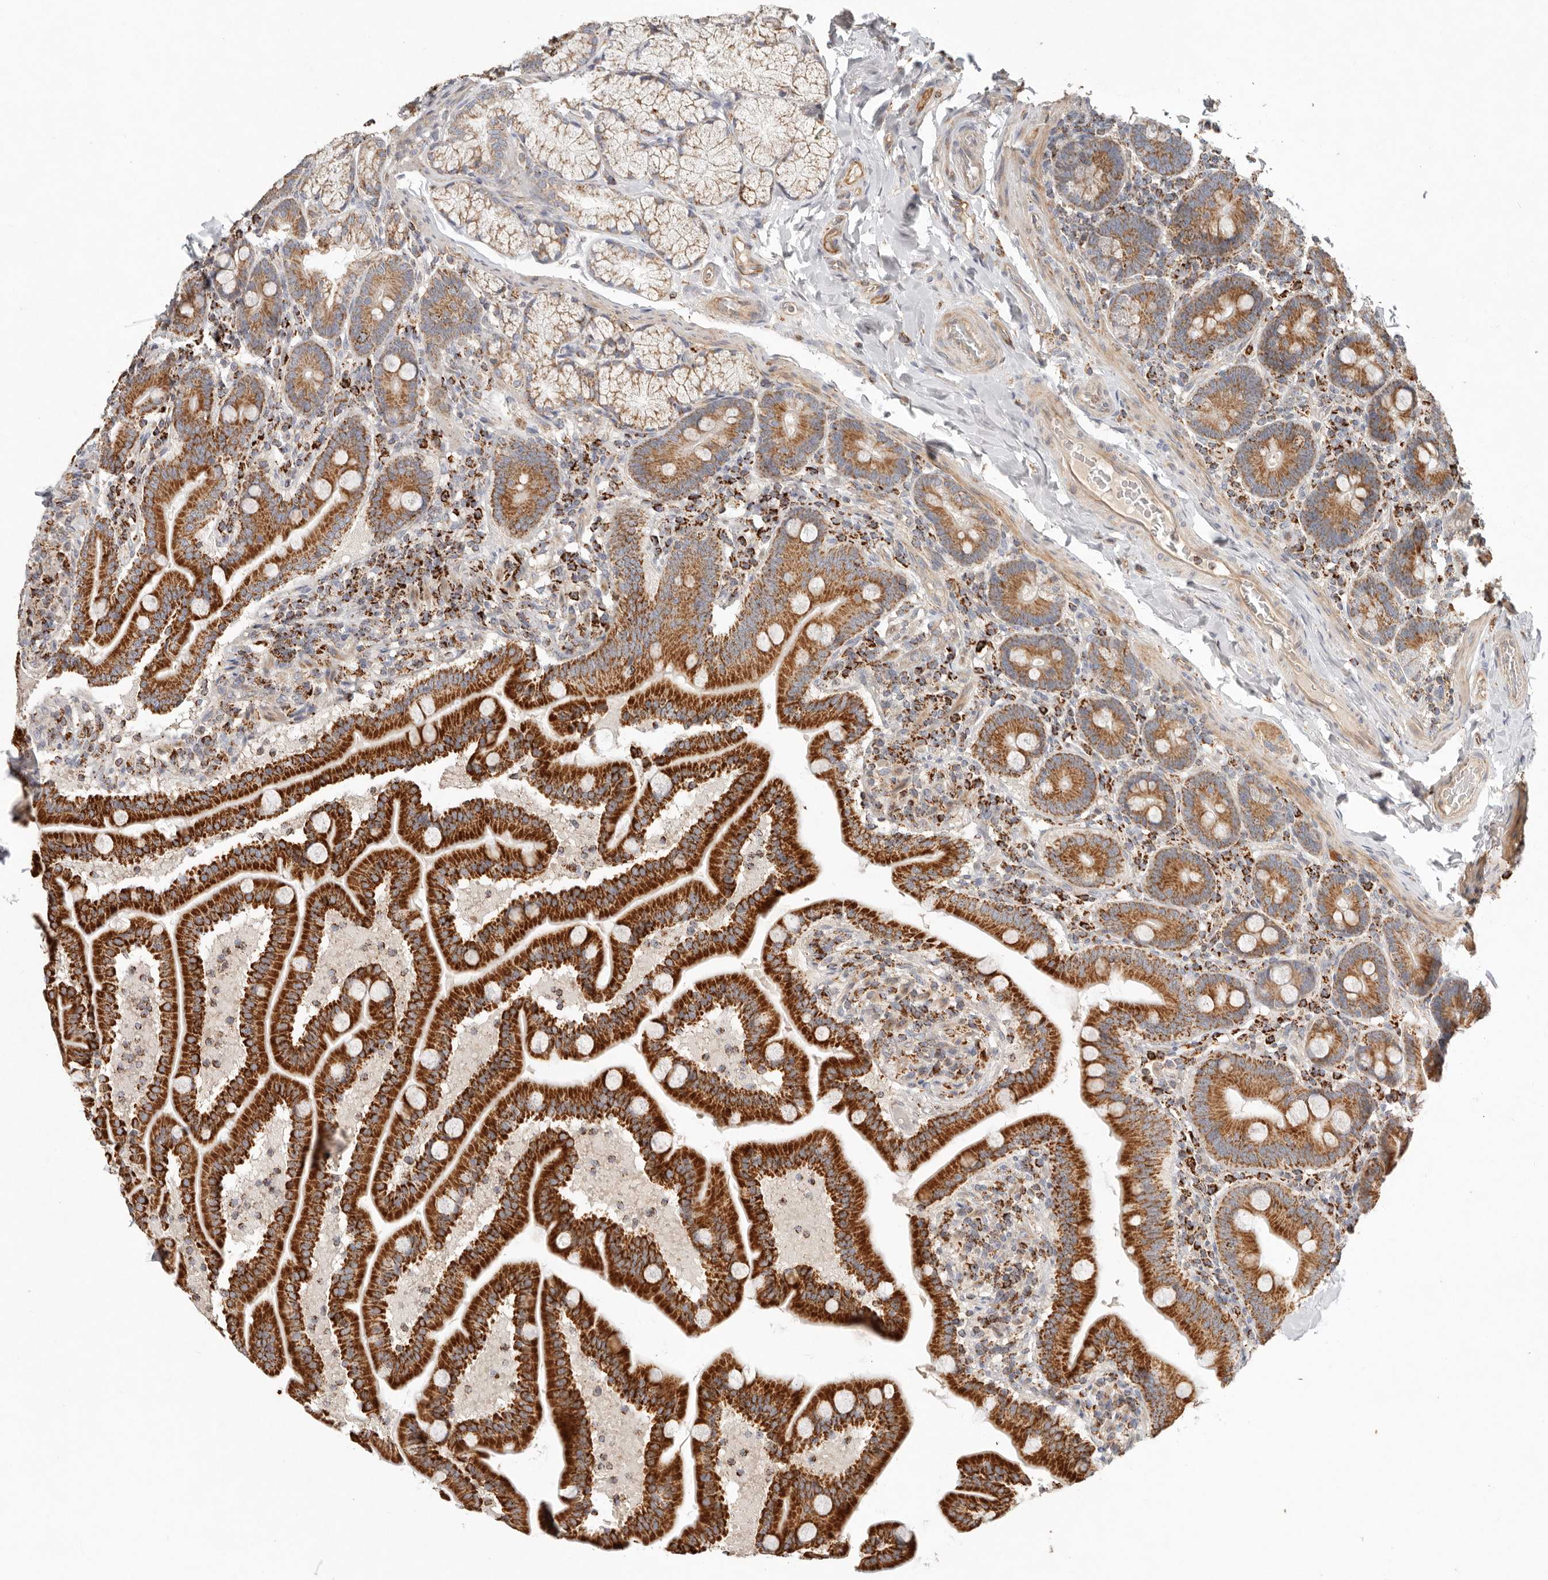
{"staining": {"intensity": "strong", "quantity": ">75%", "location": "cytoplasmic/membranous"}, "tissue": "duodenum", "cell_type": "Glandular cells", "image_type": "normal", "snomed": [{"axis": "morphology", "description": "Normal tissue, NOS"}, {"axis": "topography", "description": "Duodenum"}], "caption": "Brown immunohistochemical staining in benign duodenum demonstrates strong cytoplasmic/membranous staining in approximately >75% of glandular cells.", "gene": "ARHGEF10L", "patient": {"sex": "male", "age": 54}}